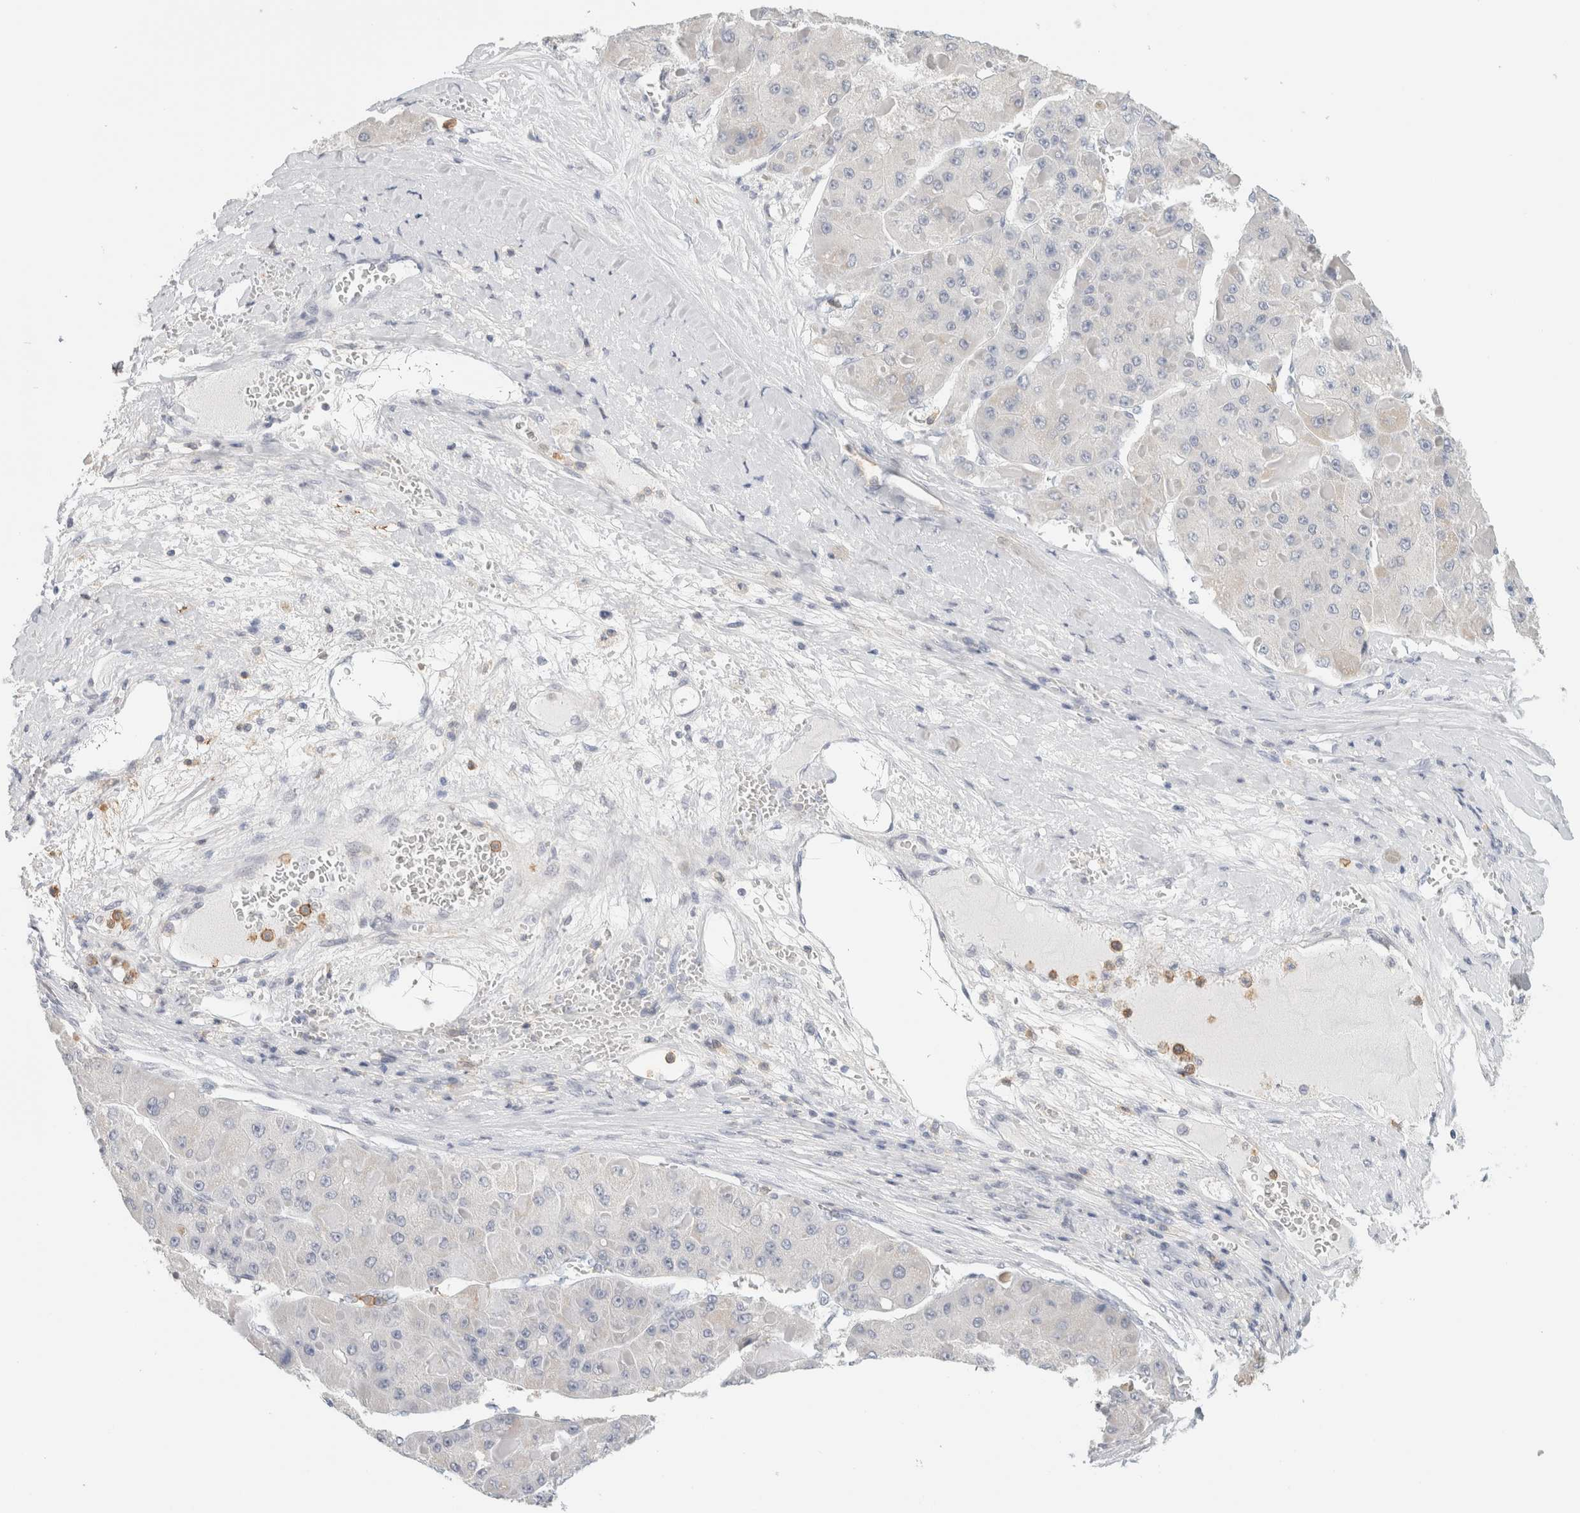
{"staining": {"intensity": "negative", "quantity": "none", "location": "none"}, "tissue": "liver cancer", "cell_type": "Tumor cells", "image_type": "cancer", "snomed": [{"axis": "morphology", "description": "Carcinoma, Hepatocellular, NOS"}, {"axis": "topography", "description": "Liver"}], "caption": "DAB (3,3'-diaminobenzidine) immunohistochemical staining of human liver cancer reveals no significant positivity in tumor cells.", "gene": "P2RY2", "patient": {"sex": "female", "age": 73}}